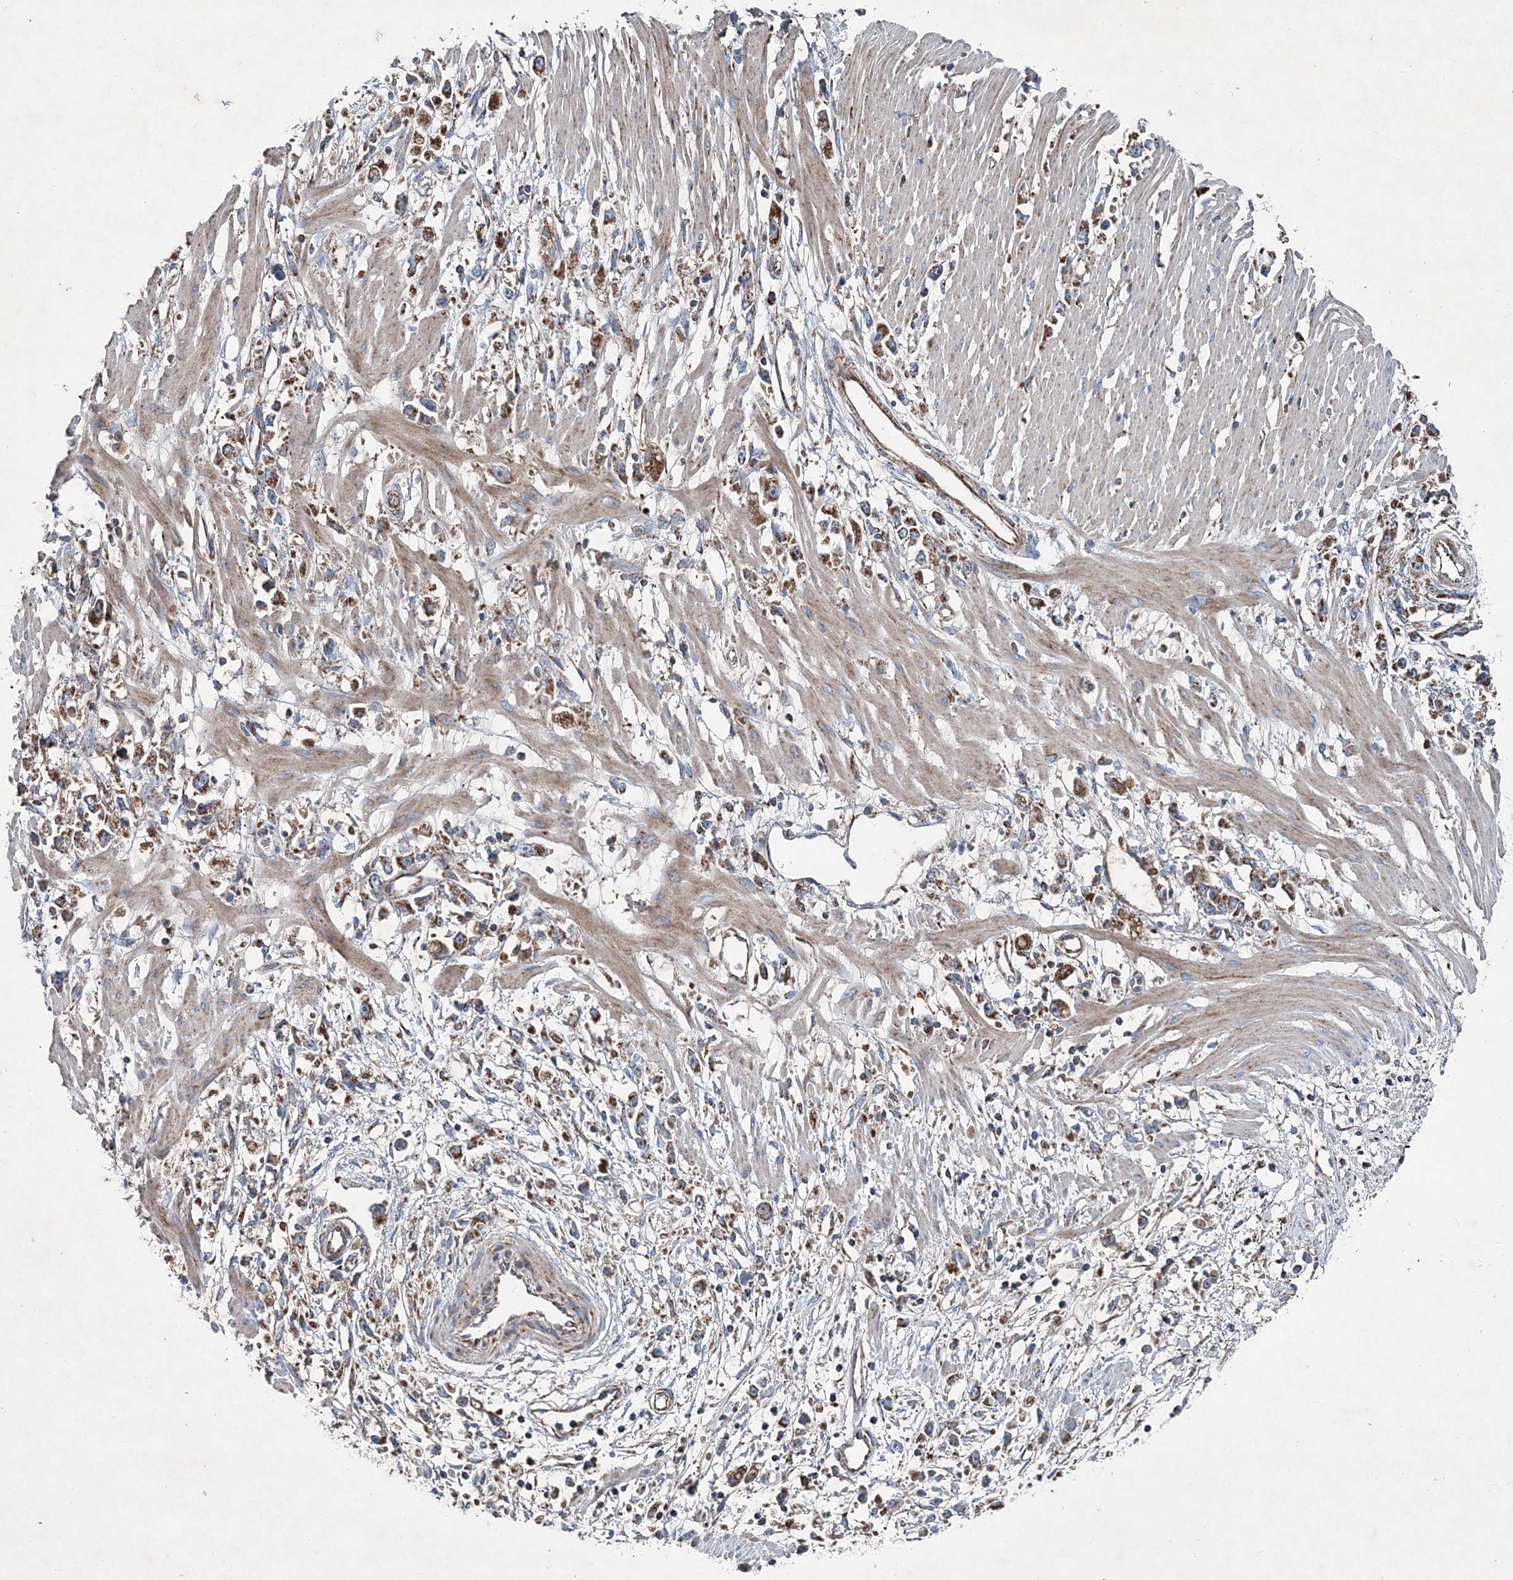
{"staining": {"intensity": "moderate", "quantity": ">75%", "location": "cytoplasmic/membranous"}, "tissue": "stomach cancer", "cell_type": "Tumor cells", "image_type": "cancer", "snomed": [{"axis": "morphology", "description": "Adenocarcinoma, NOS"}, {"axis": "topography", "description": "Stomach"}], "caption": "There is medium levels of moderate cytoplasmic/membranous staining in tumor cells of stomach cancer (adenocarcinoma), as demonstrated by immunohistochemical staining (brown color).", "gene": "SPAG16", "patient": {"sex": "female", "age": 59}}